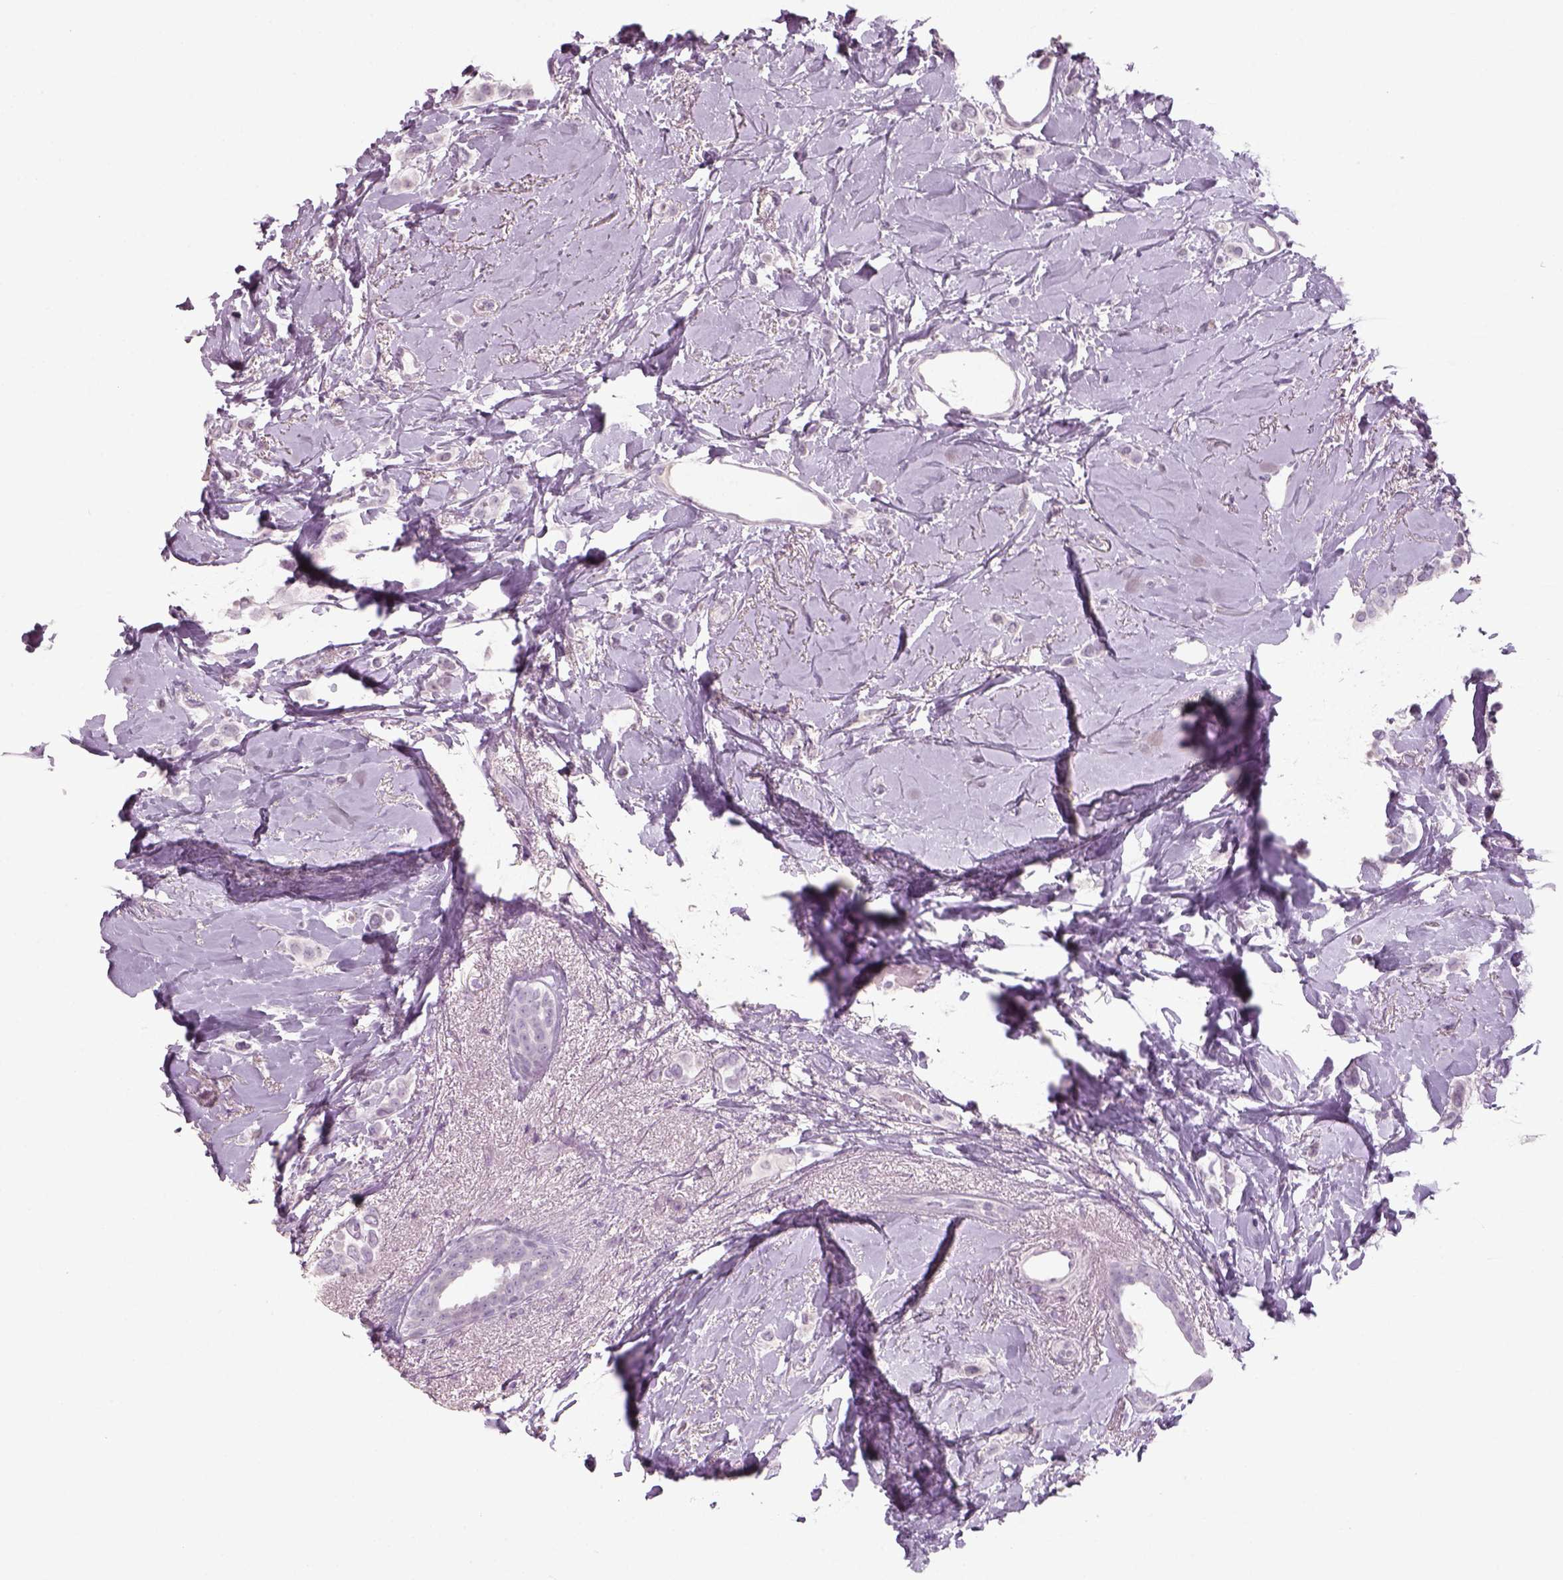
{"staining": {"intensity": "negative", "quantity": "none", "location": "none"}, "tissue": "breast cancer", "cell_type": "Tumor cells", "image_type": "cancer", "snomed": [{"axis": "morphology", "description": "Lobular carcinoma"}, {"axis": "topography", "description": "Breast"}], "caption": "A histopathology image of breast lobular carcinoma stained for a protein reveals no brown staining in tumor cells.", "gene": "SLC6A2", "patient": {"sex": "female", "age": 66}}